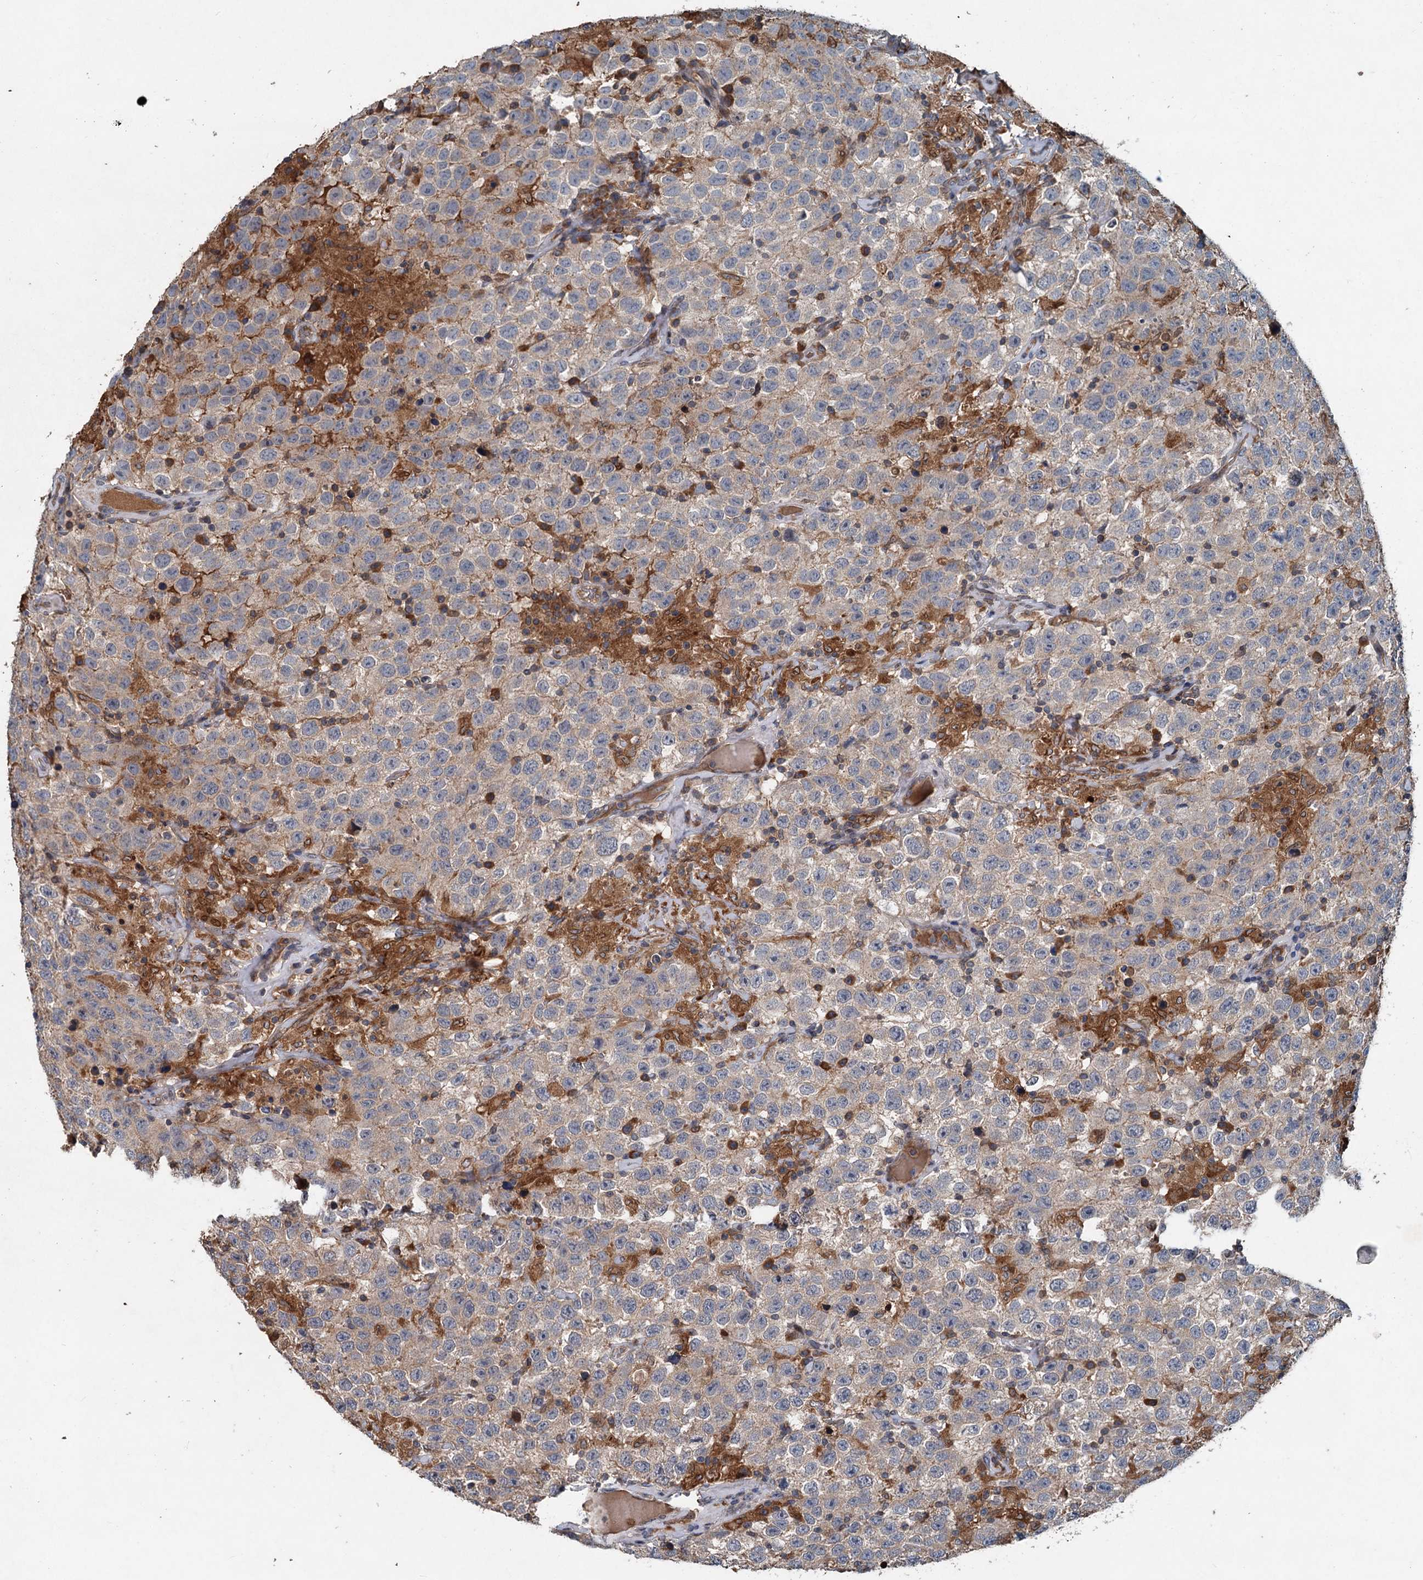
{"staining": {"intensity": "moderate", "quantity": "25%-75%", "location": "cytoplasmic/membranous"}, "tissue": "testis cancer", "cell_type": "Tumor cells", "image_type": "cancer", "snomed": [{"axis": "morphology", "description": "Seminoma, NOS"}, {"axis": "topography", "description": "Testis"}], "caption": "Seminoma (testis) tissue shows moderate cytoplasmic/membranous staining in about 25%-75% of tumor cells, visualized by immunohistochemistry.", "gene": "TAPBPL", "patient": {"sex": "male", "age": 41}}